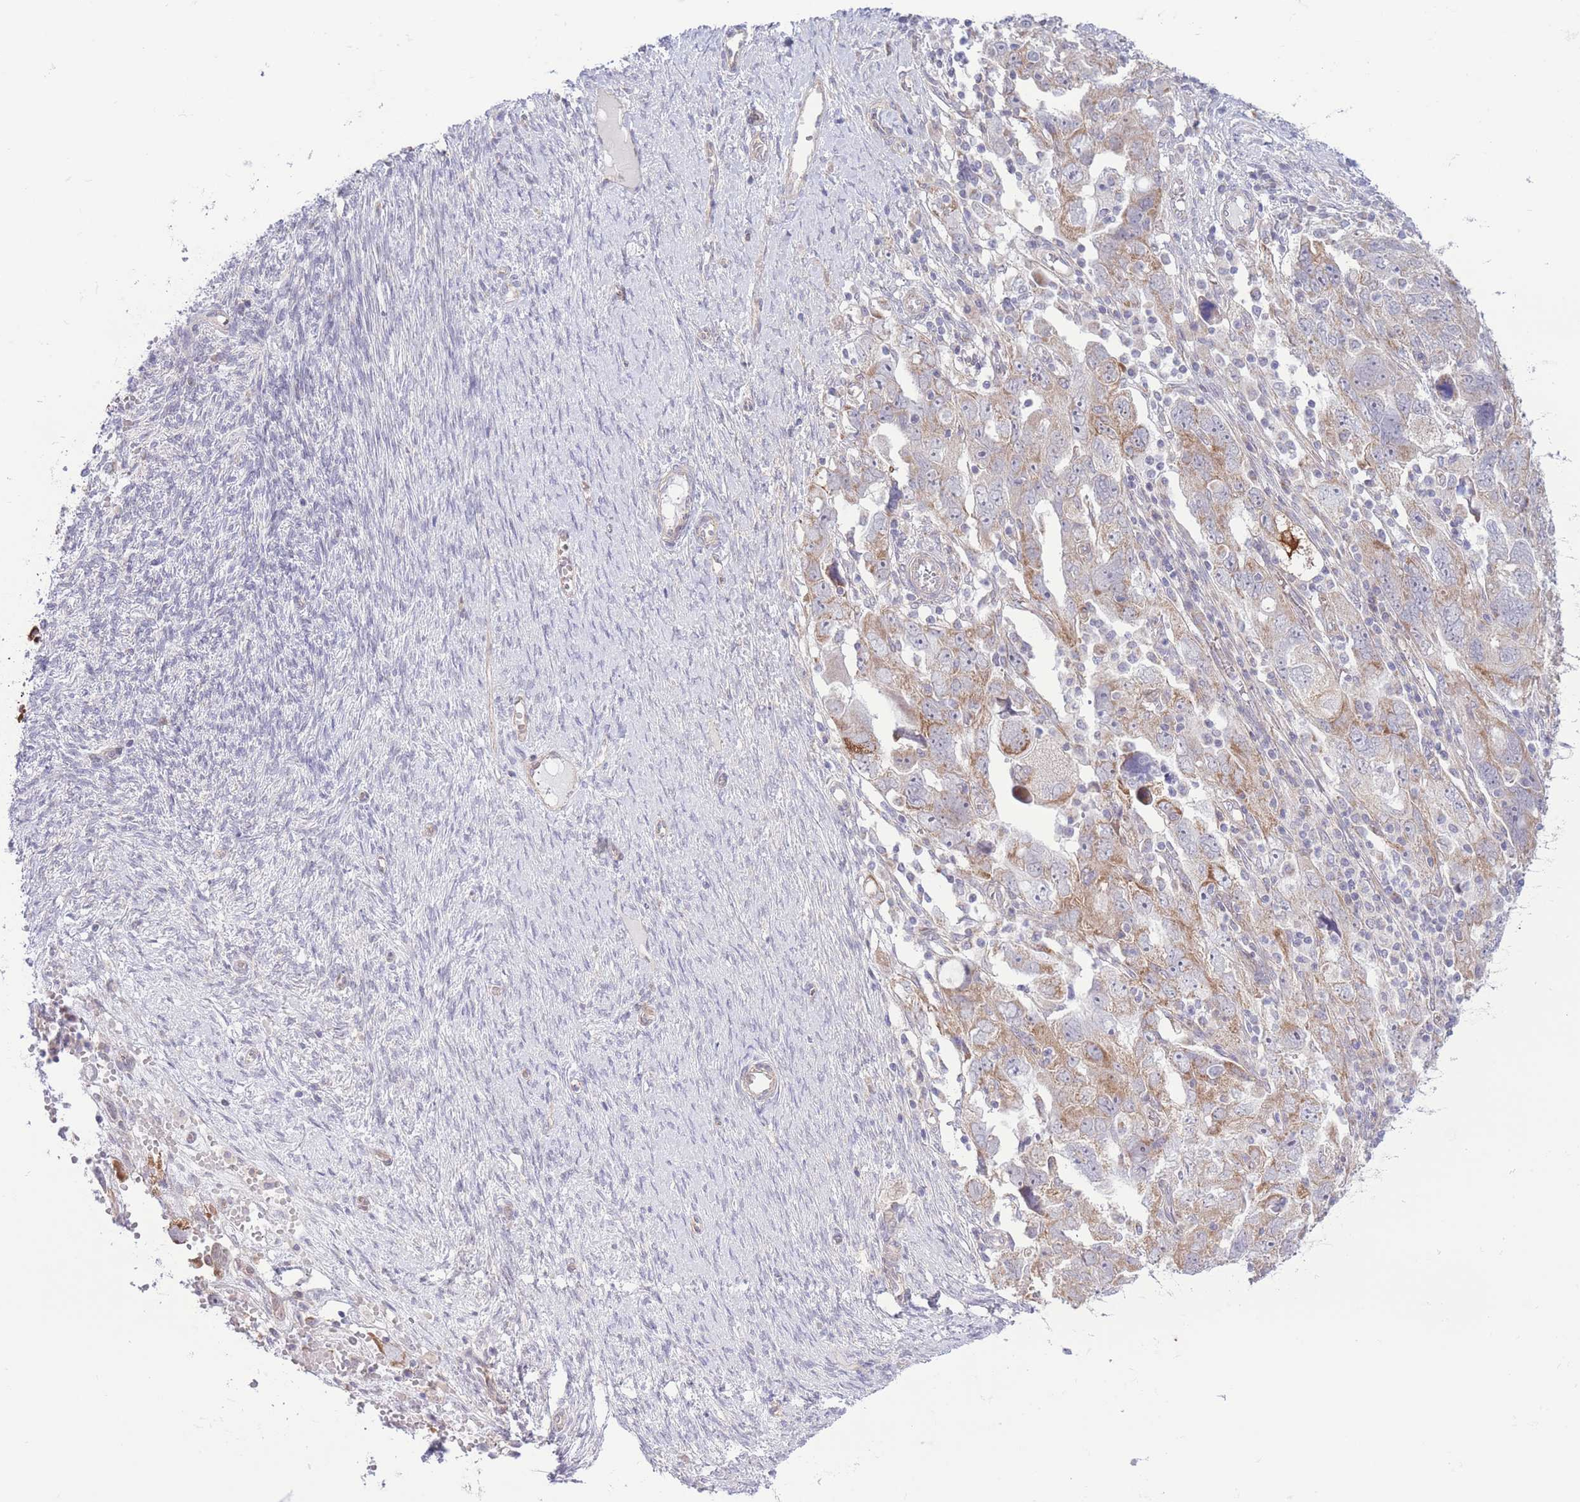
{"staining": {"intensity": "moderate", "quantity": "25%-75%", "location": "cytoplasmic/membranous"}, "tissue": "ovarian cancer", "cell_type": "Tumor cells", "image_type": "cancer", "snomed": [{"axis": "morphology", "description": "Carcinoma, NOS"}, {"axis": "morphology", "description": "Cystadenocarcinoma, serous, NOS"}, {"axis": "topography", "description": "Ovary"}], "caption": "Ovarian carcinoma stained with immunohistochemistry exhibits moderate cytoplasmic/membranous staining in approximately 25%-75% of tumor cells.", "gene": "MRPS31", "patient": {"sex": "female", "age": 69}}